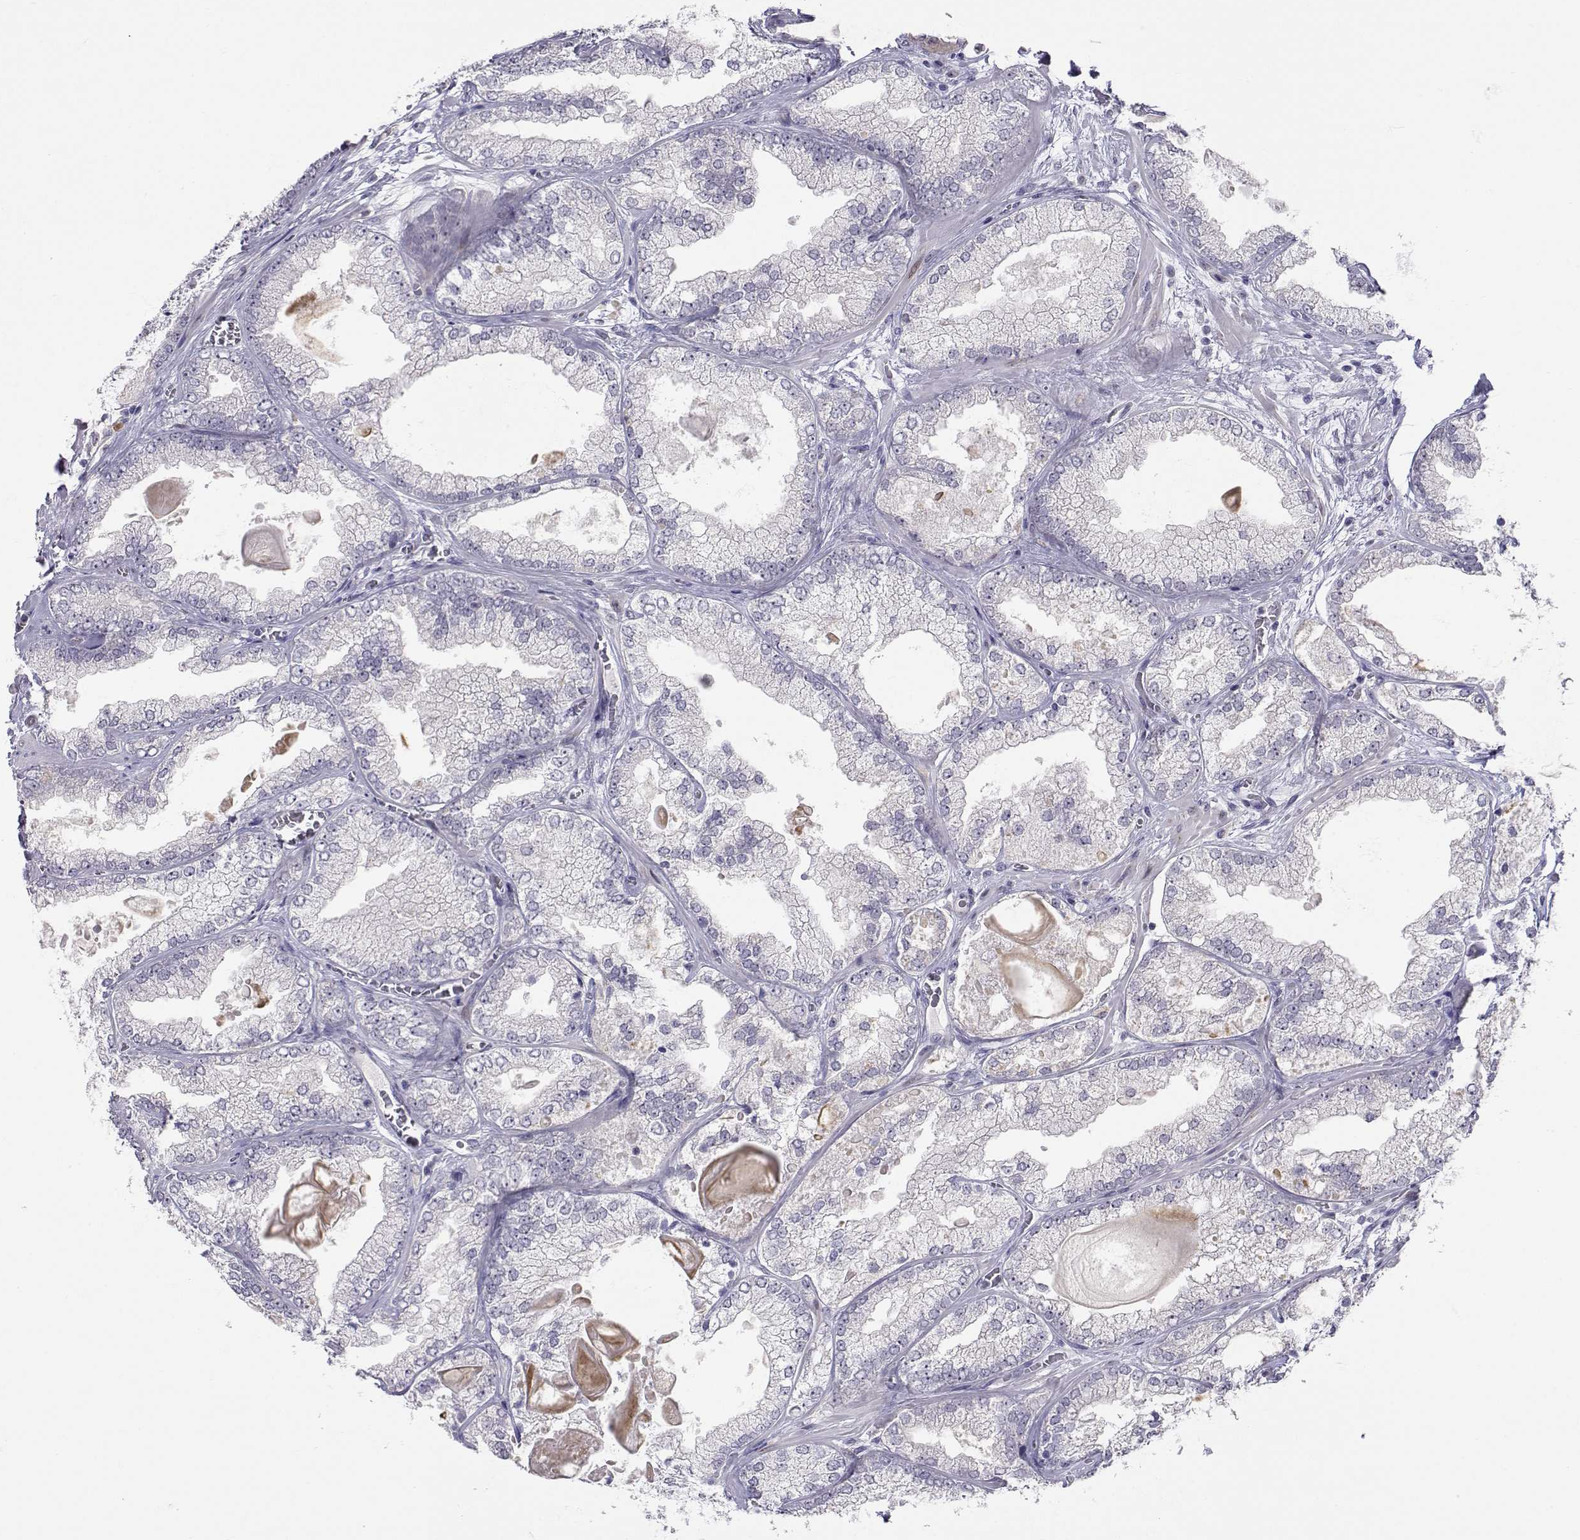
{"staining": {"intensity": "negative", "quantity": "none", "location": "none"}, "tissue": "prostate cancer", "cell_type": "Tumor cells", "image_type": "cancer", "snomed": [{"axis": "morphology", "description": "Adenocarcinoma, Low grade"}, {"axis": "topography", "description": "Prostate"}], "caption": "High magnification brightfield microscopy of prostate cancer (low-grade adenocarcinoma) stained with DAB (3,3'-diaminobenzidine) (brown) and counterstained with hematoxylin (blue): tumor cells show no significant positivity. (DAB (3,3'-diaminobenzidine) immunohistochemistry visualized using brightfield microscopy, high magnification).", "gene": "SLC6A3", "patient": {"sex": "male", "age": 57}}